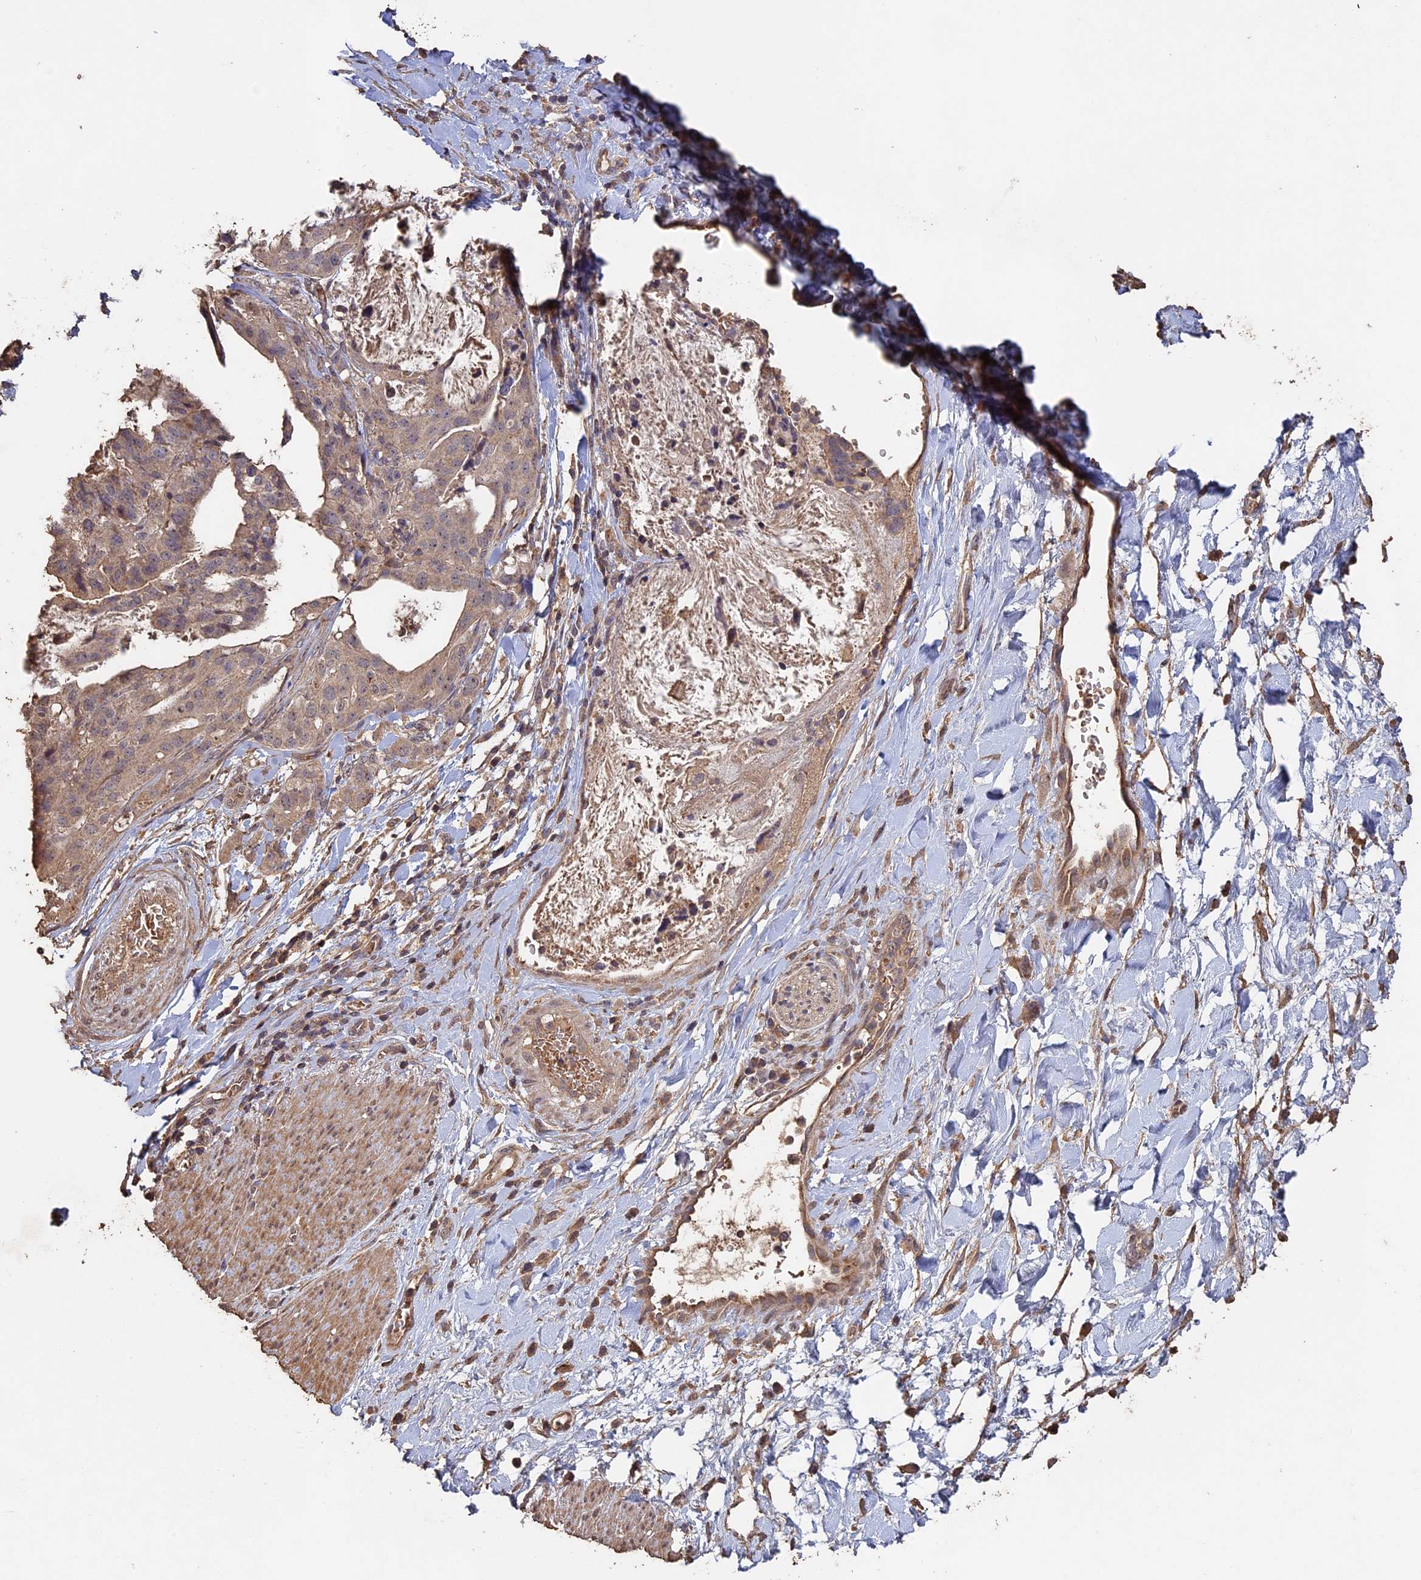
{"staining": {"intensity": "weak", "quantity": ">75%", "location": "cytoplasmic/membranous"}, "tissue": "stomach cancer", "cell_type": "Tumor cells", "image_type": "cancer", "snomed": [{"axis": "morphology", "description": "Adenocarcinoma, NOS"}, {"axis": "topography", "description": "Stomach"}], "caption": "DAB immunohistochemical staining of stomach cancer demonstrates weak cytoplasmic/membranous protein positivity in about >75% of tumor cells. Immunohistochemistry (ihc) stains the protein of interest in brown and the nuclei are stained blue.", "gene": "HUNK", "patient": {"sex": "male", "age": 48}}